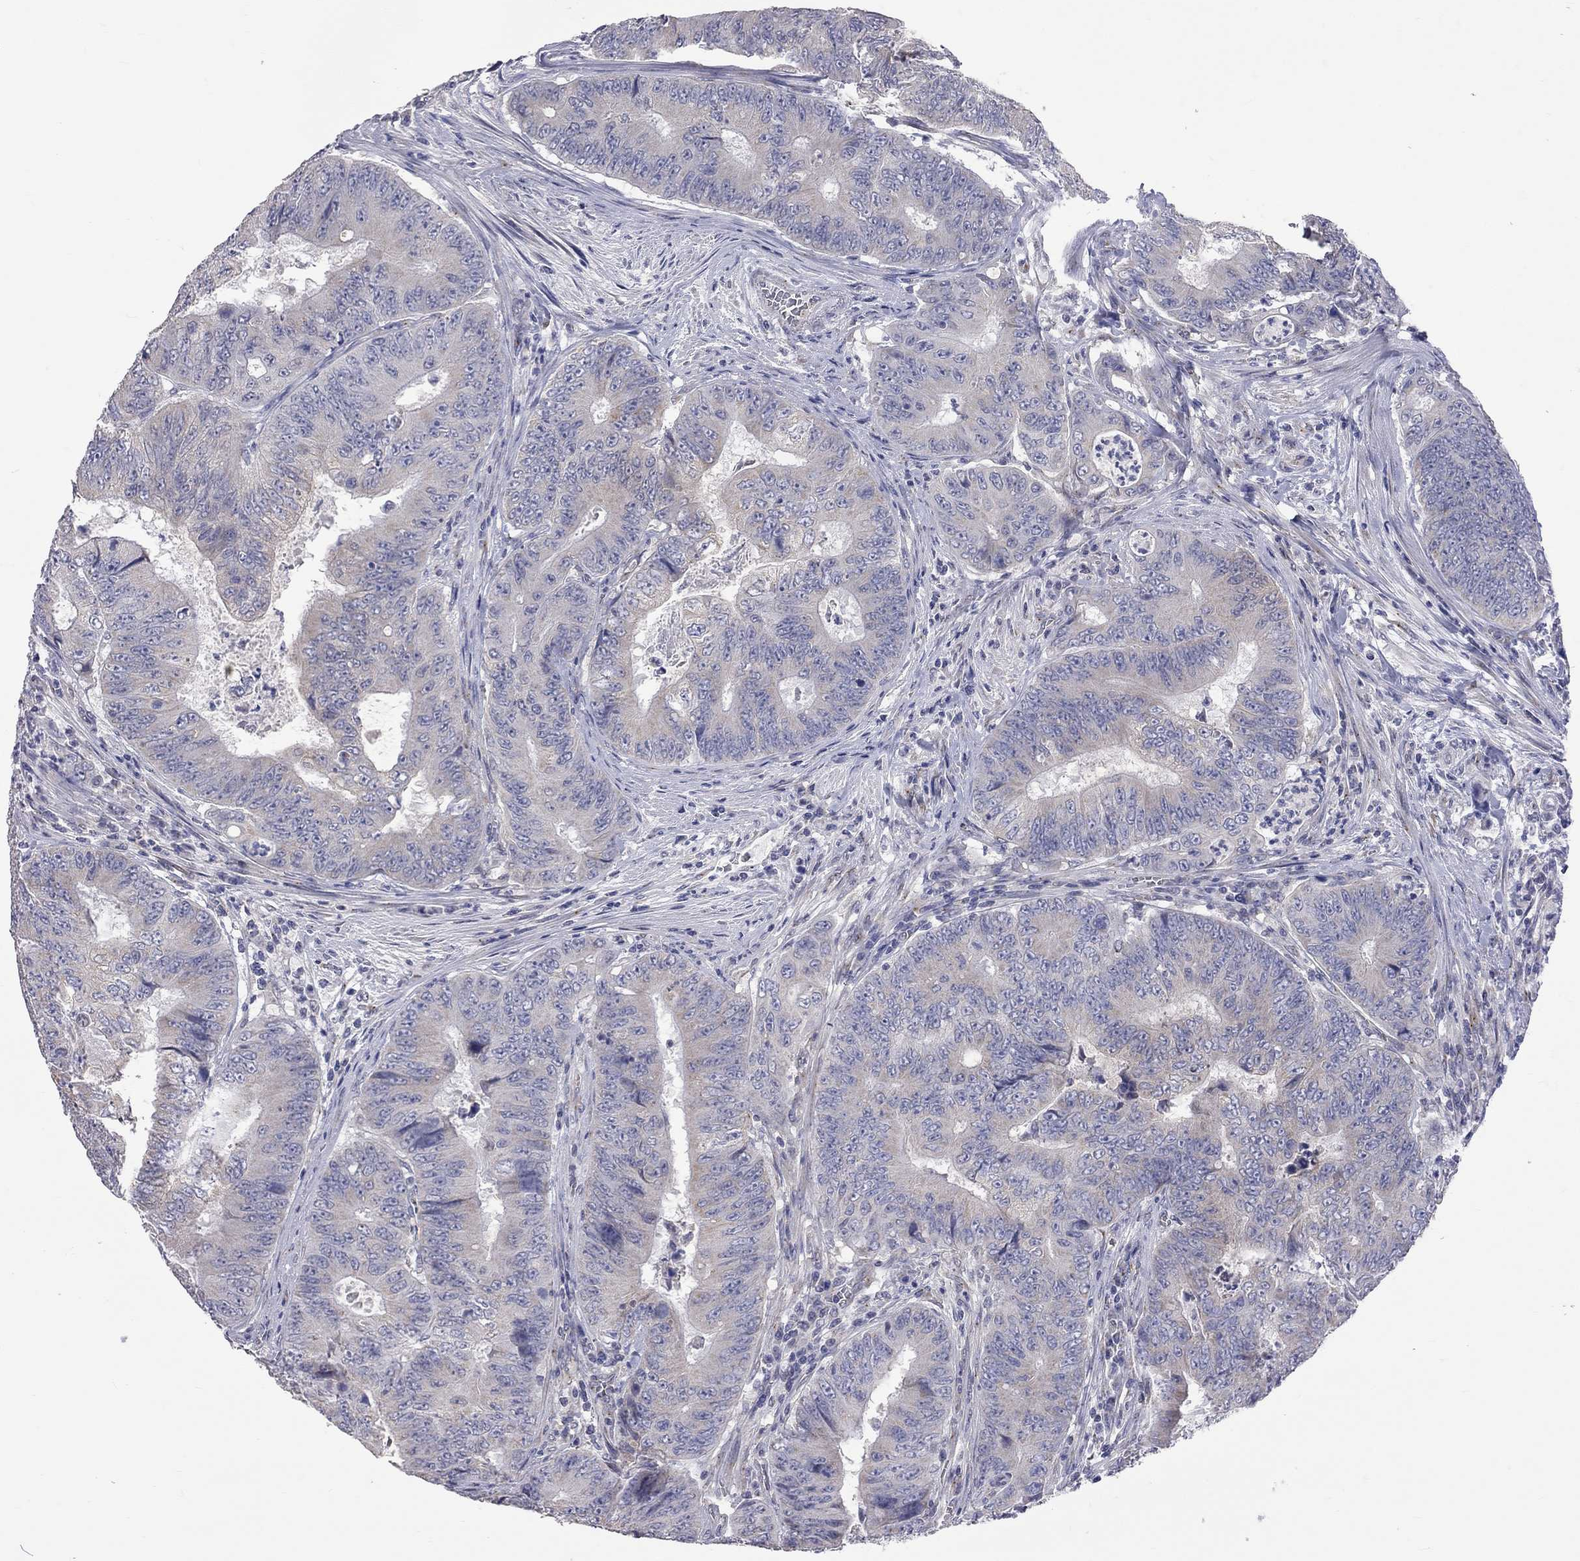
{"staining": {"intensity": "negative", "quantity": "none", "location": "none"}, "tissue": "colorectal cancer", "cell_type": "Tumor cells", "image_type": "cancer", "snomed": [{"axis": "morphology", "description": "Adenocarcinoma, NOS"}, {"axis": "topography", "description": "Colon"}], "caption": "A micrograph of human colorectal adenocarcinoma is negative for staining in tumor cells. Nuclei are stained in blue.", "gene": "OPRK1", "patient": {"sex": "female", "age": 48}}